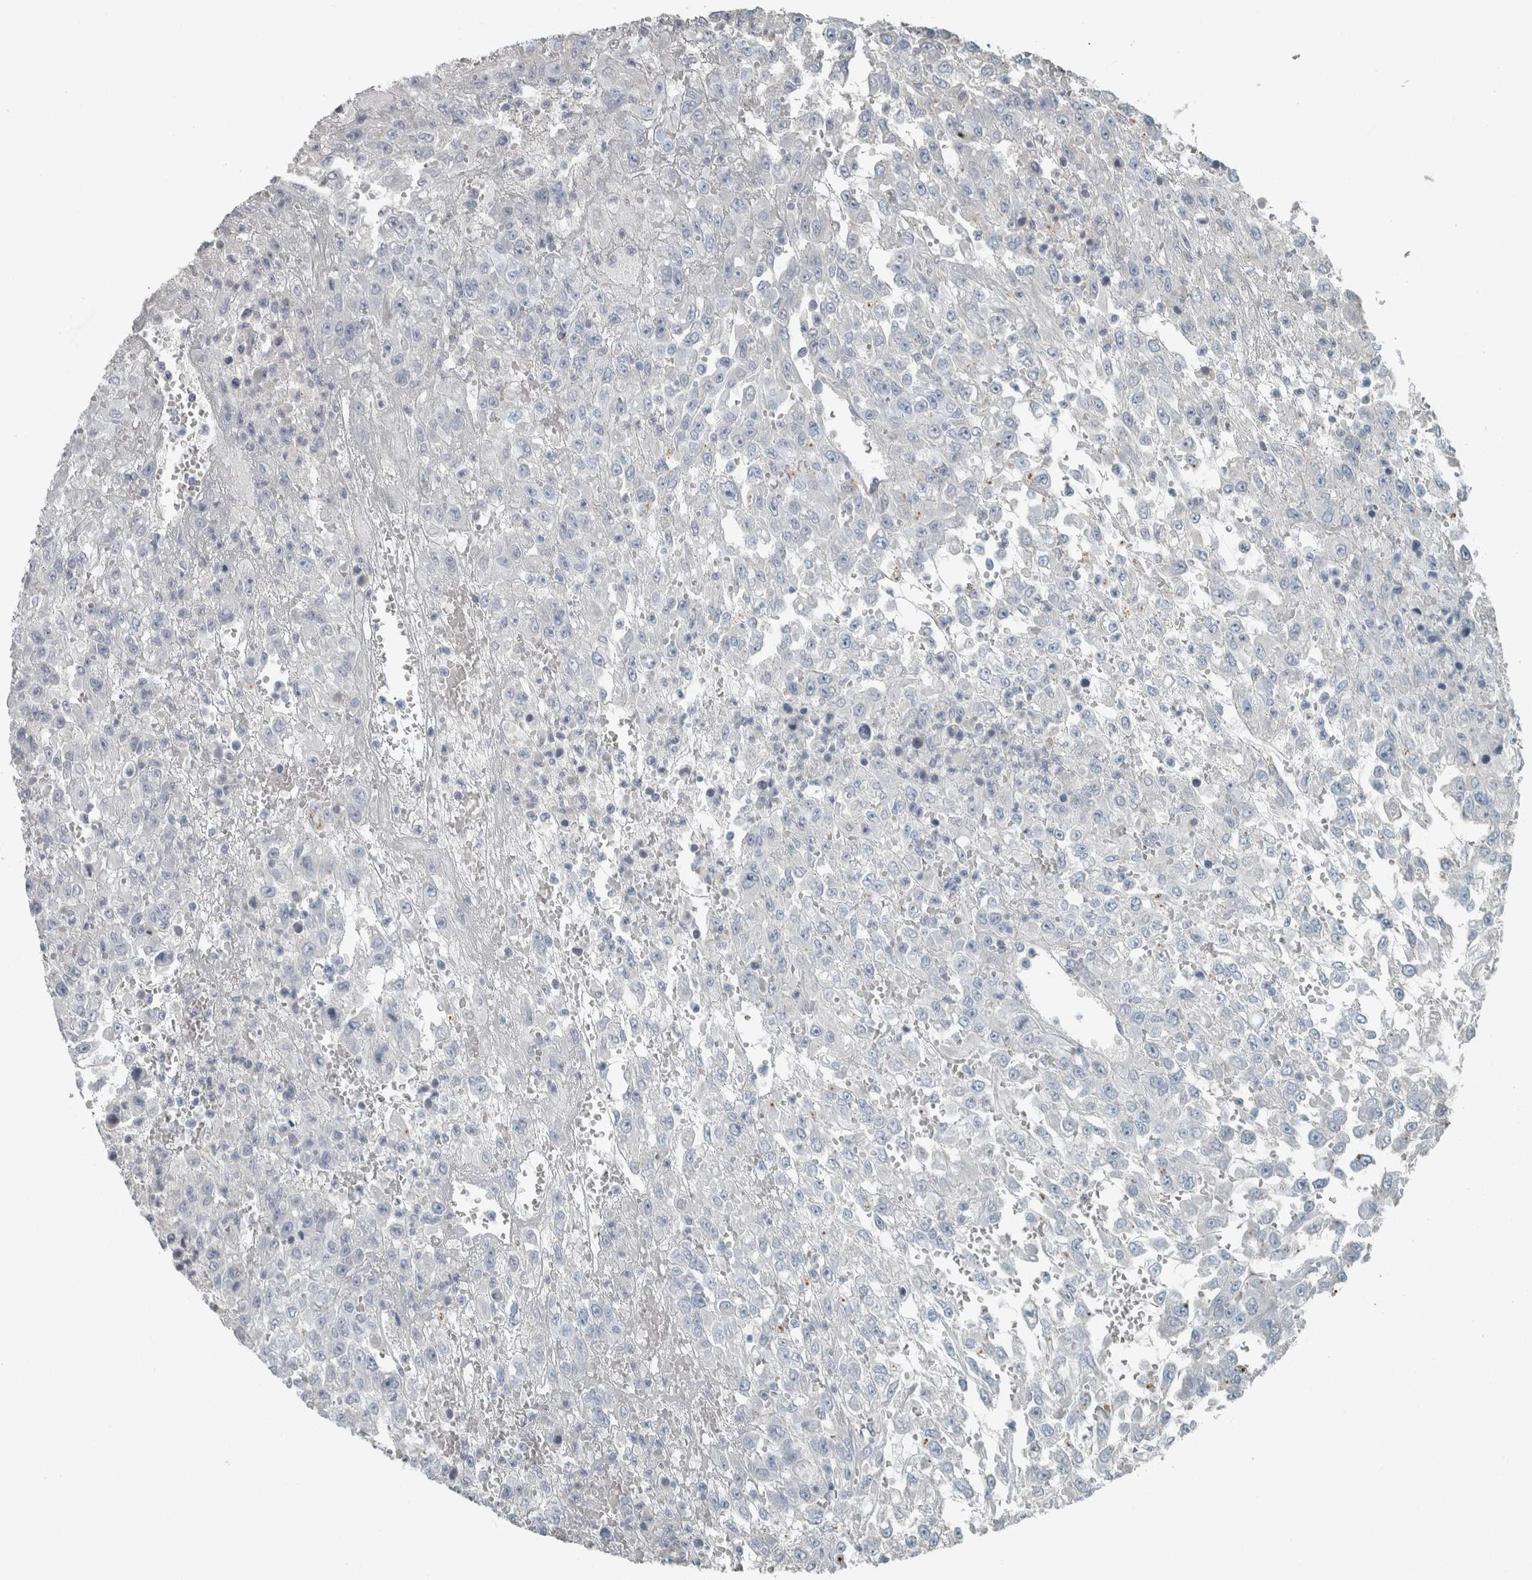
{"staining": {"intensity": "negative", "quantity": "none", "location": "none"}, "tissue": "urothelial cancer", "cell_type": "Tumor cells", "image_type": "cancer", "snomed": [{"axis": "morphology", "description": "Urothelial carcinoma, High grade"}, {"axis": "topography", "description": "Urinary bladder"}], "caption": "Tumor cells are negative for brown protein staining in high-grade urothelial carcinoma. (DAB immunohistochemistry (IHC) with hematoxylin counter stain).", "gene": "CHL1", "patient": {"sex": "male", "age": 46}}